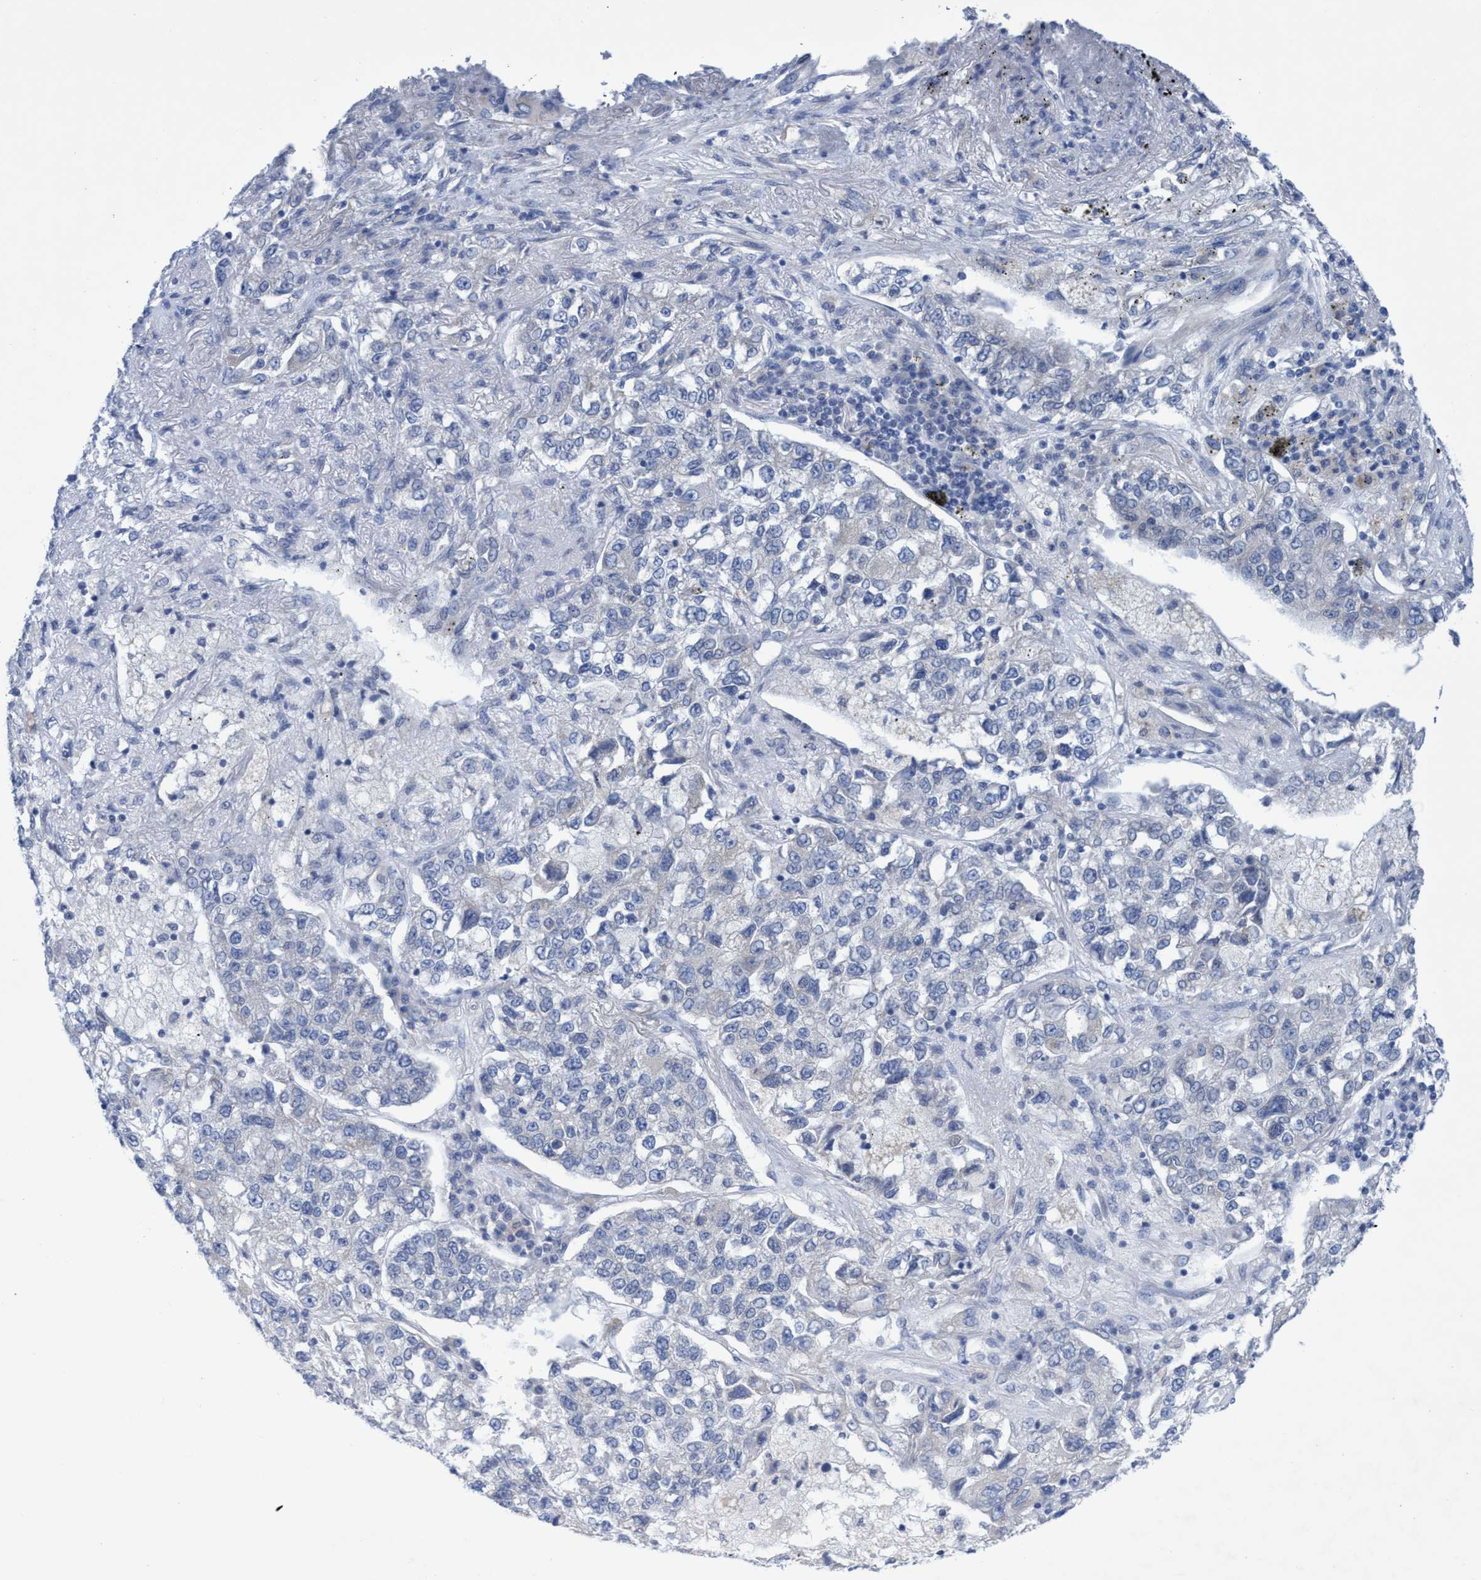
{"staining": {"intensity": "negative", "quantity": "none", "location": "none"}, "tissue": "lung cancer", "cell_type": "Tumor cells", "image_type": "cancer", "snomed": [{"axis": "morphology", "description": "Adenocarcinoma, NOS"}, {"axis": "topography", "description": "Lung"}], "caption": "This is an immunohistochemistry photomicrograph of human lung cancer (adenocarcinoma). There is no staining in tumor cells.", "gene": "RSAD1", "patient": {"sex": "male", "age": 49}}